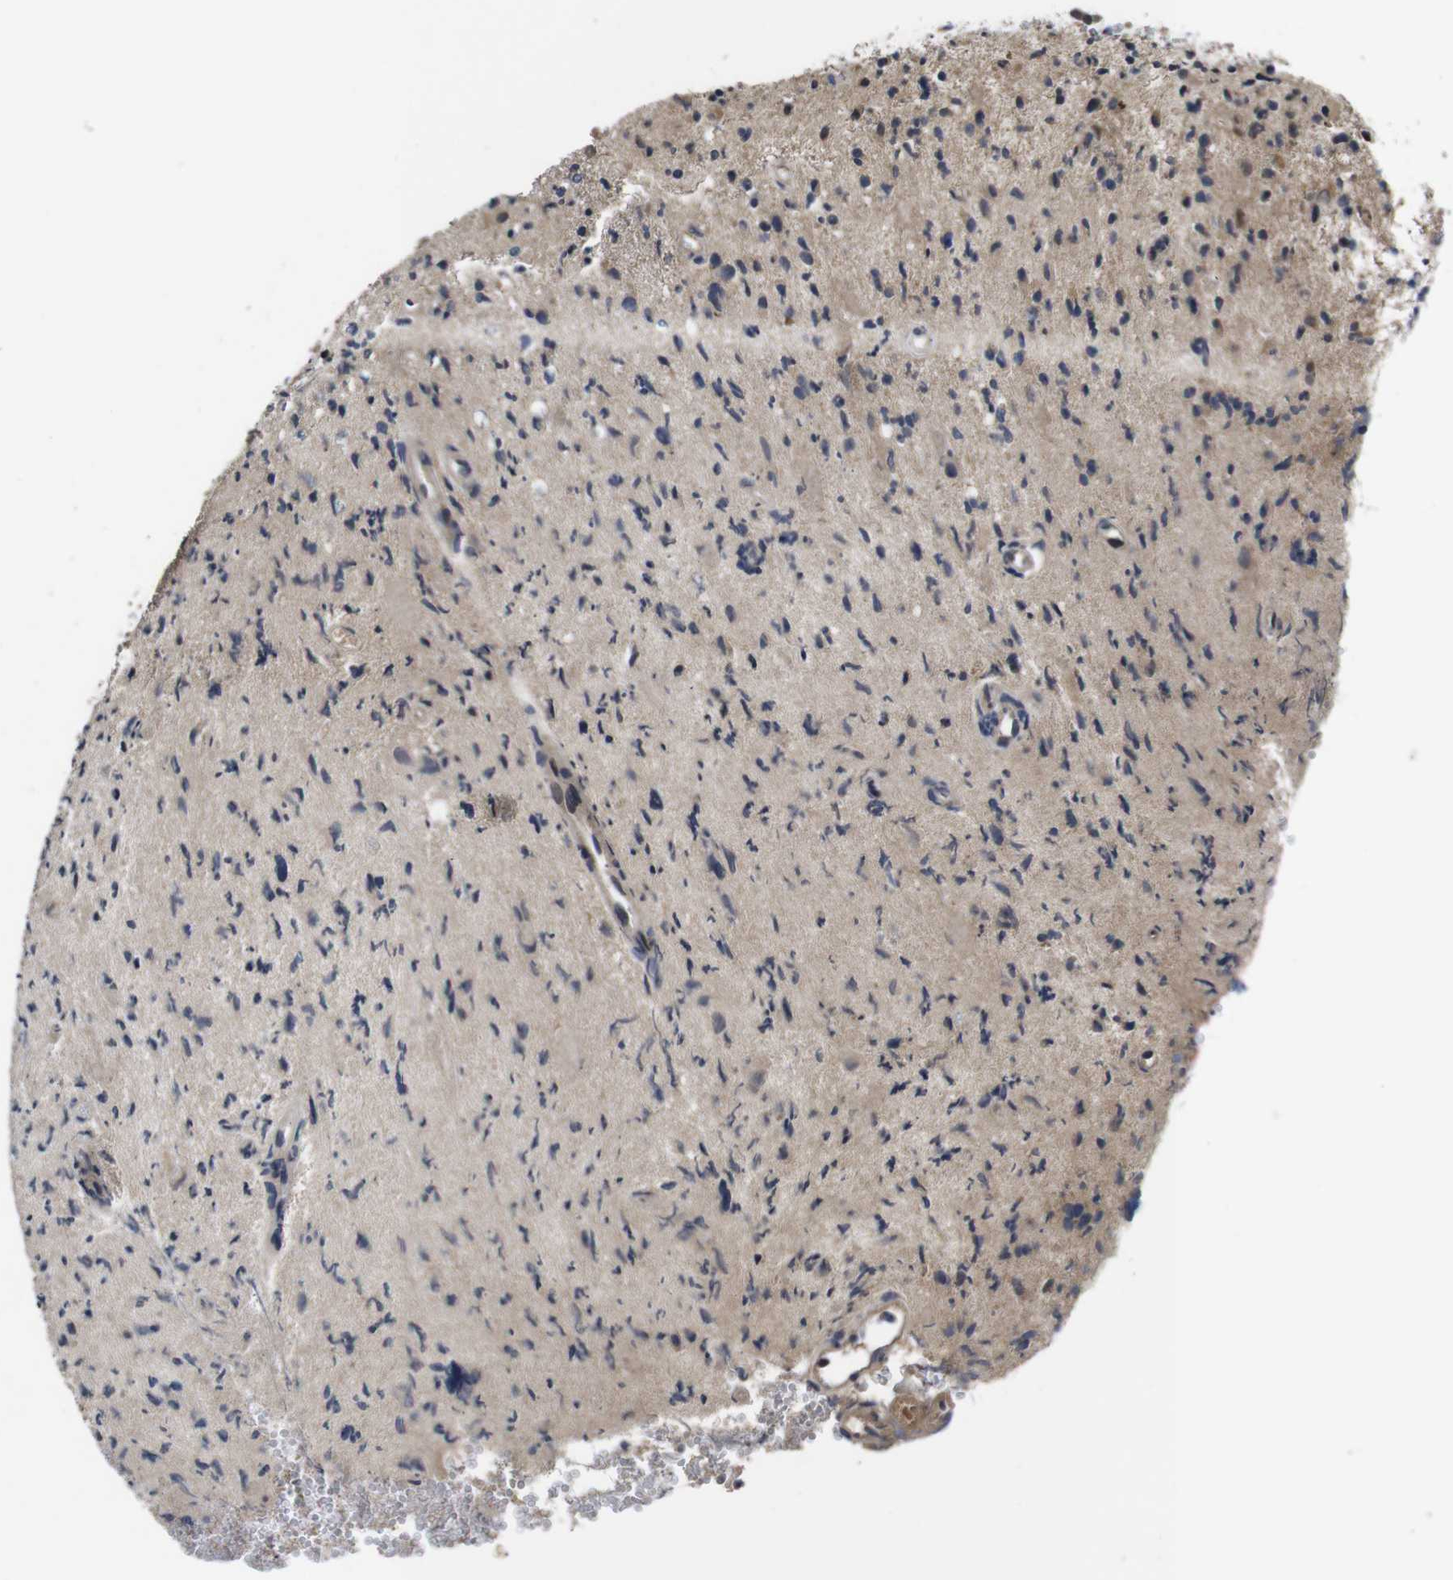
{"staining": {"intensity": "moderate", "quantity": ">75%", "location": "cytoplasmic/membranous,nuclear"}, "tissue": "glioma", "cell_type": "Tumor cells", "image_type": "cancer", "snomed": [{"axis": "morphology", "description": "Glioma, malignant, High grade"}, {"axis": "topography", "description": "Brain"}], "caption": "A micrograph showing moderate cytoplasmic/membranous and nuclear expression in about >75% of tumor cells in glioma, as visualized by brown immunohistochemical staining.", "gene": "ZBTB46", "patient": {"sex": "male", "age": 48}}